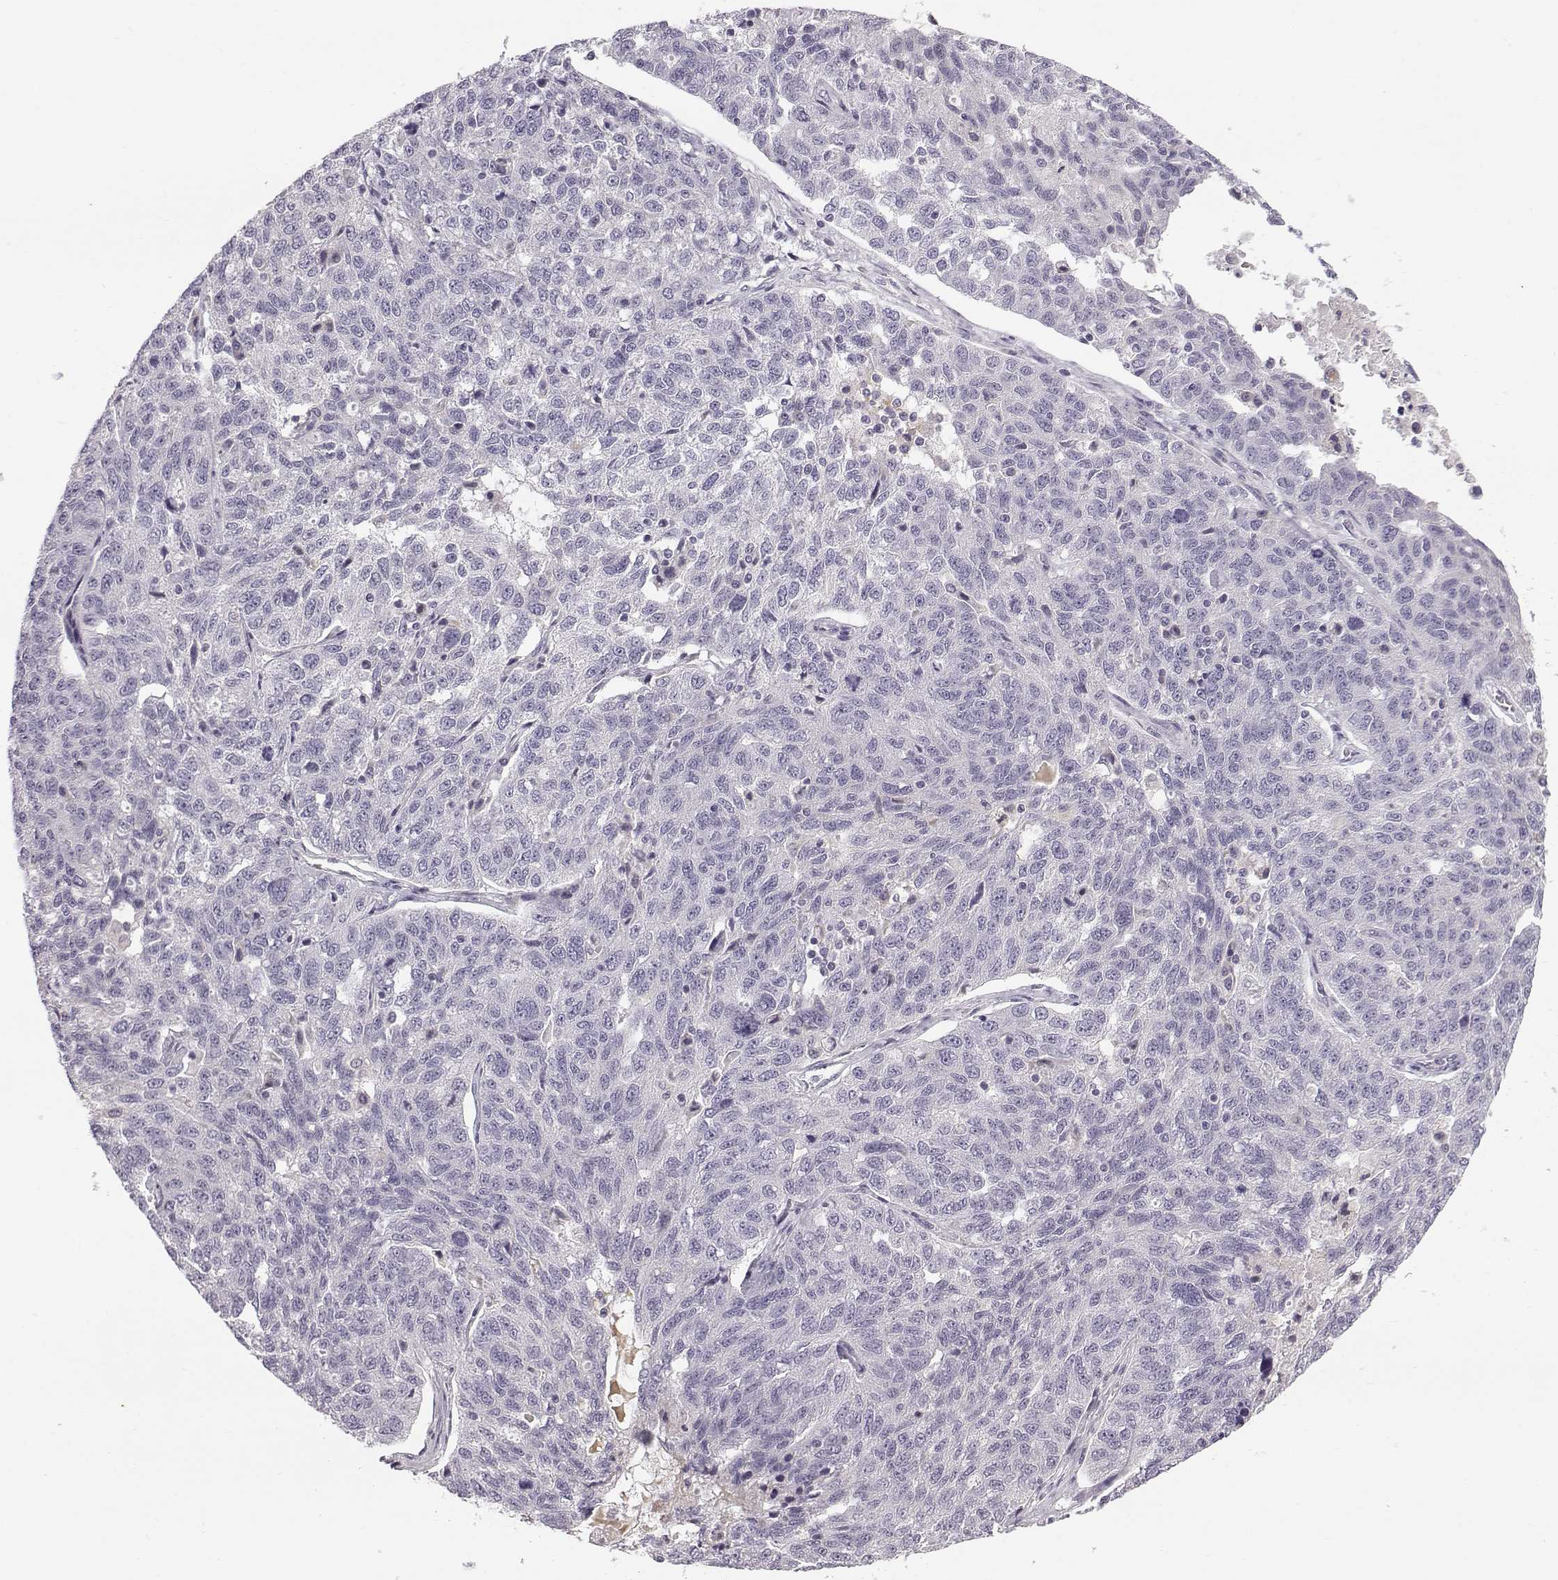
{"staining": {"intensity": "negative", "quantity": "none", "location": "none"}, "tissue": "ovarian cancer", "cell_type": "Tumor cells", "image_type": "cancer", "snomed": [{"axis": "morphology", "description": "Cystadenocarcinoma, serous, NOS"}, {"axis": "topography", "description": "Ovary"}], "caption": "Tumor cells show no significant protein staining in serous cystadenocarcinoma (ovarian).", "gene": "ACSL6", "patient": {"sex": "female", "age": 71}}